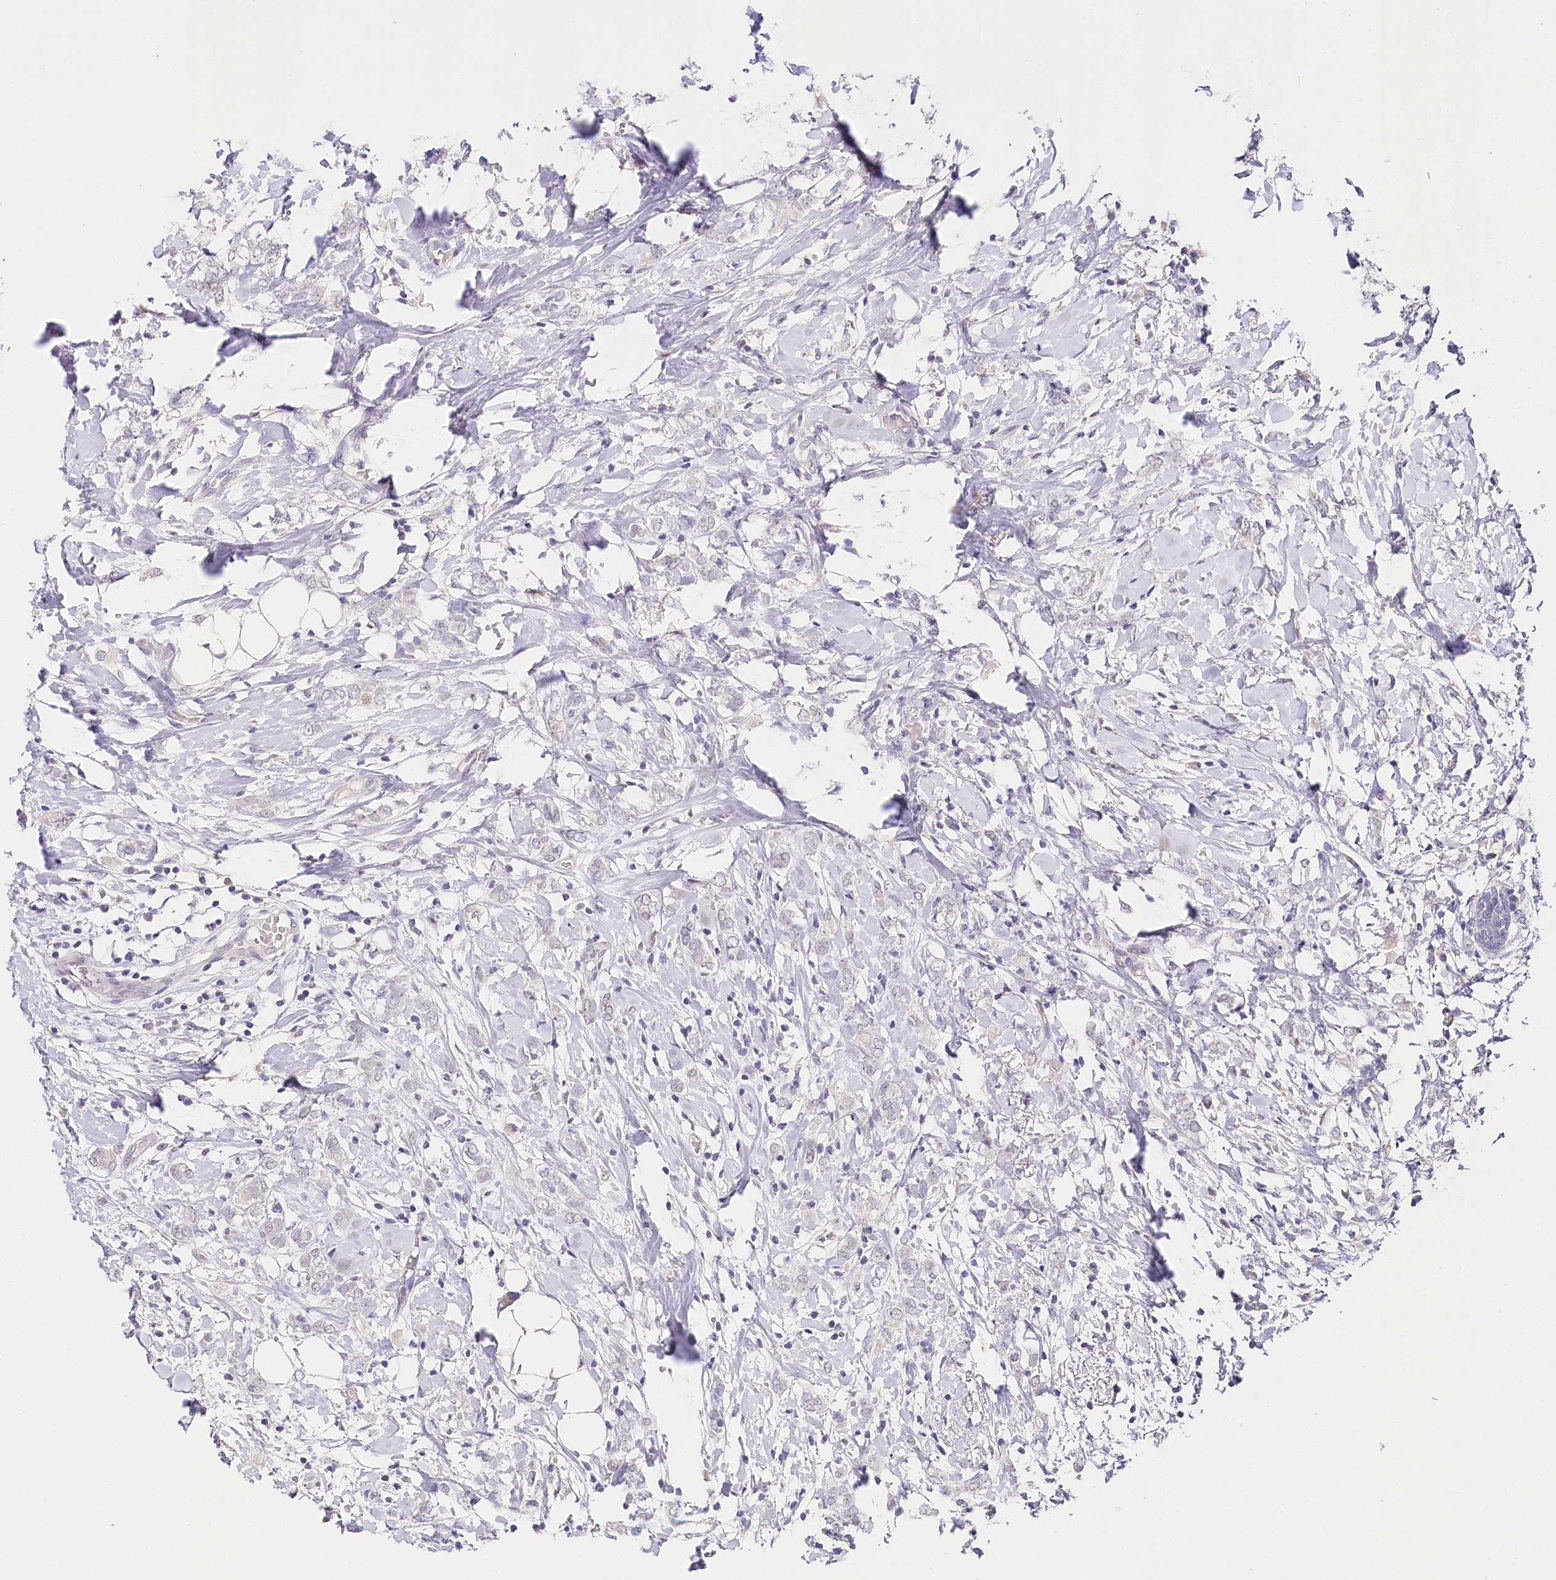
{"staining": {"intensity": "negative", "quantity": "none", "location": "none"}, "tissue": "breast cancer", "cell_type": "Tumor cells", "image_type": "cancer", "snomed": [{"axis": "morphology", "description": "Normal tissue, NOS"}, {"axis": "morphology", "description": "Lobular carcinoma"}, {"axis": "topography", "description": "Breast"}], "caption": "Immunohistochemistry image of breast cancer (lobular carcinoma) stained for a protein (brown), which displays no expression in tumor cells.", "gene": "TP53", "patient": {"sex": "female", "age": 47}}